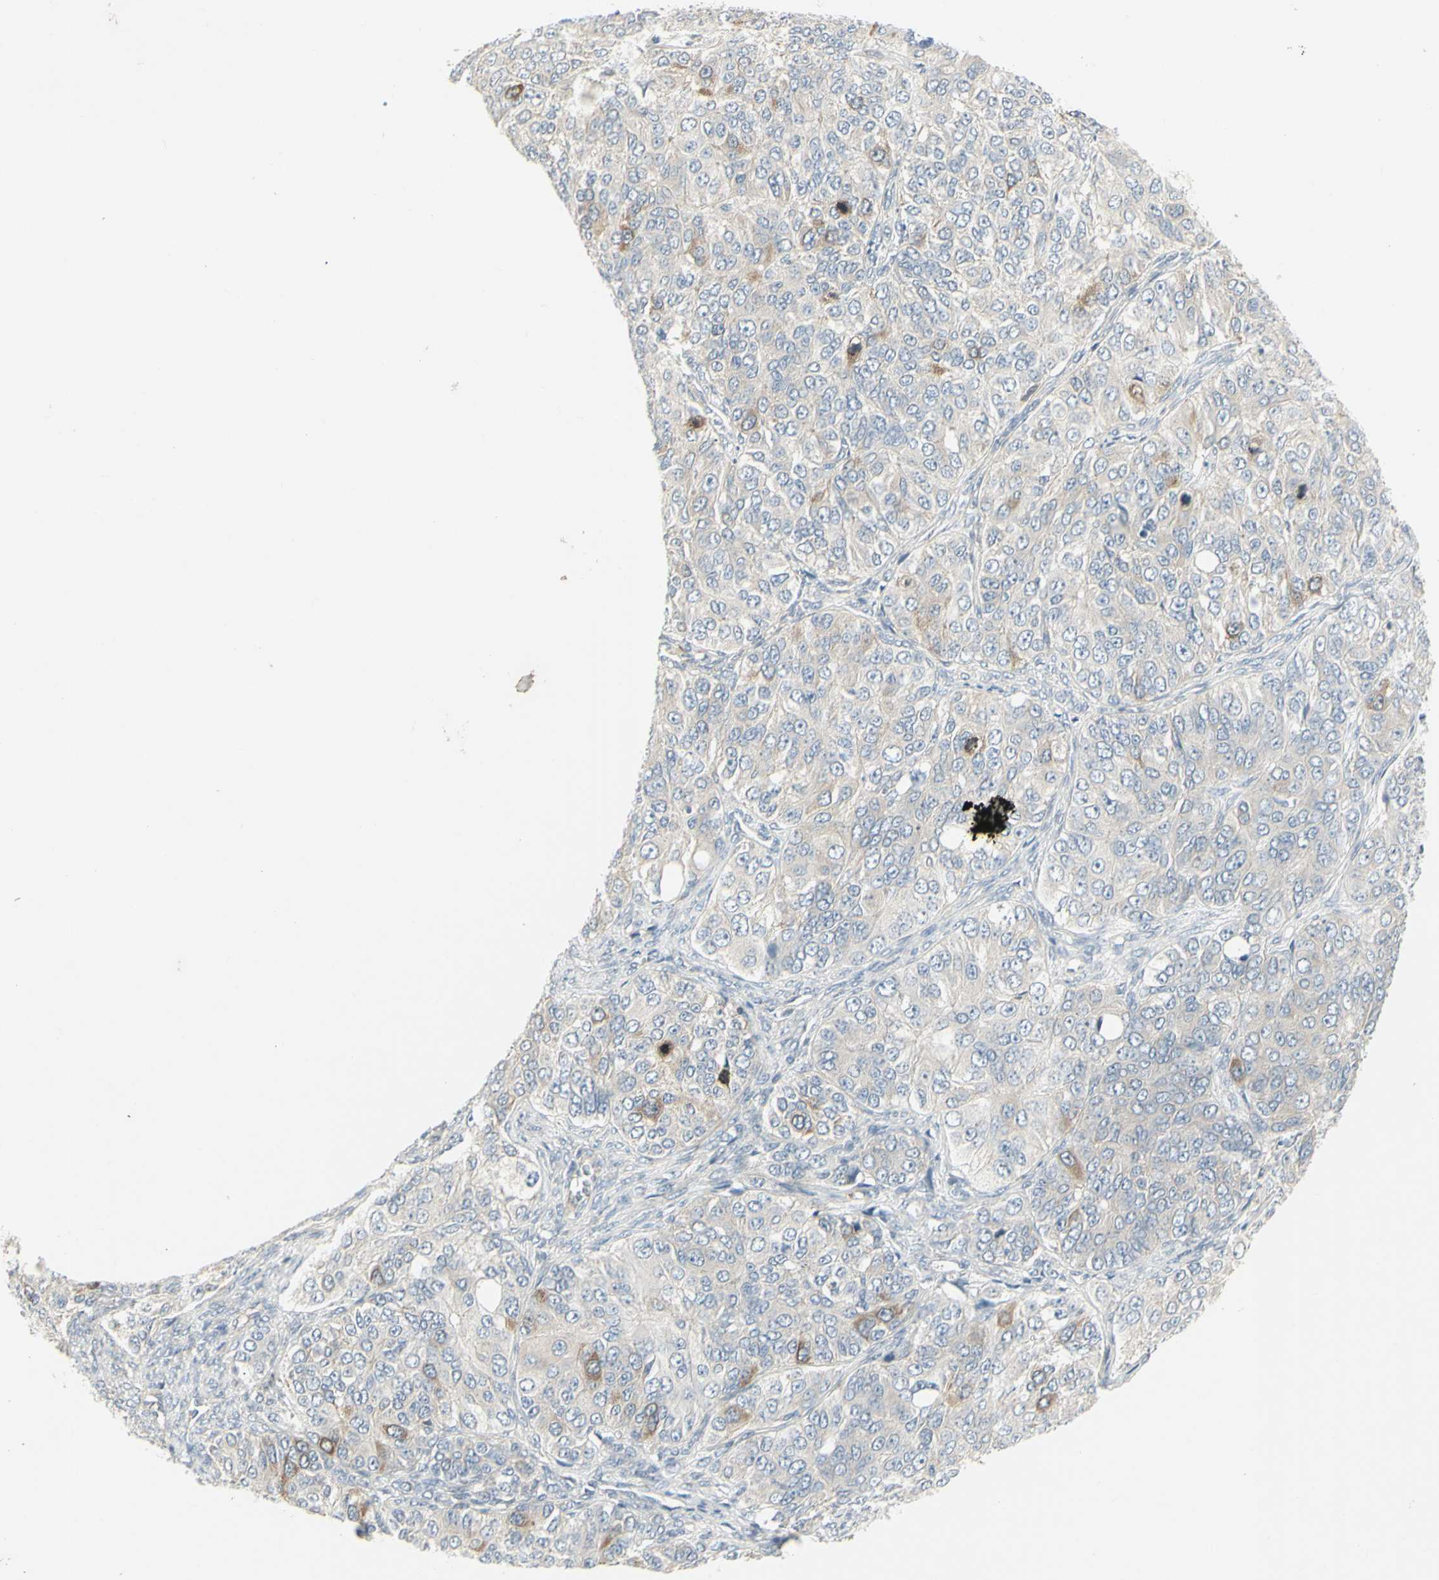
{"staining": {"intensity": "moderate", "quantity": "<25%", "location": "cytoplasmic/membranous"}, "tissue": "ovarian cancer", "cell_type": "Tumor cells", "image_type": "cancer", "snomed": [{"axis": "morphology", "description": "Carcinoma, endometroid"}, {"axis": "topography", "description": "Ovary"}], "caption": "Brown immunohistochemical staining in endometroid carcinoma (ovarian) exhibits moderate cytoplasmic/membranous staining in about <25% of tumor cells.", "gene": "CCNB2", "patient": {"sex": "female", "age": 51}}